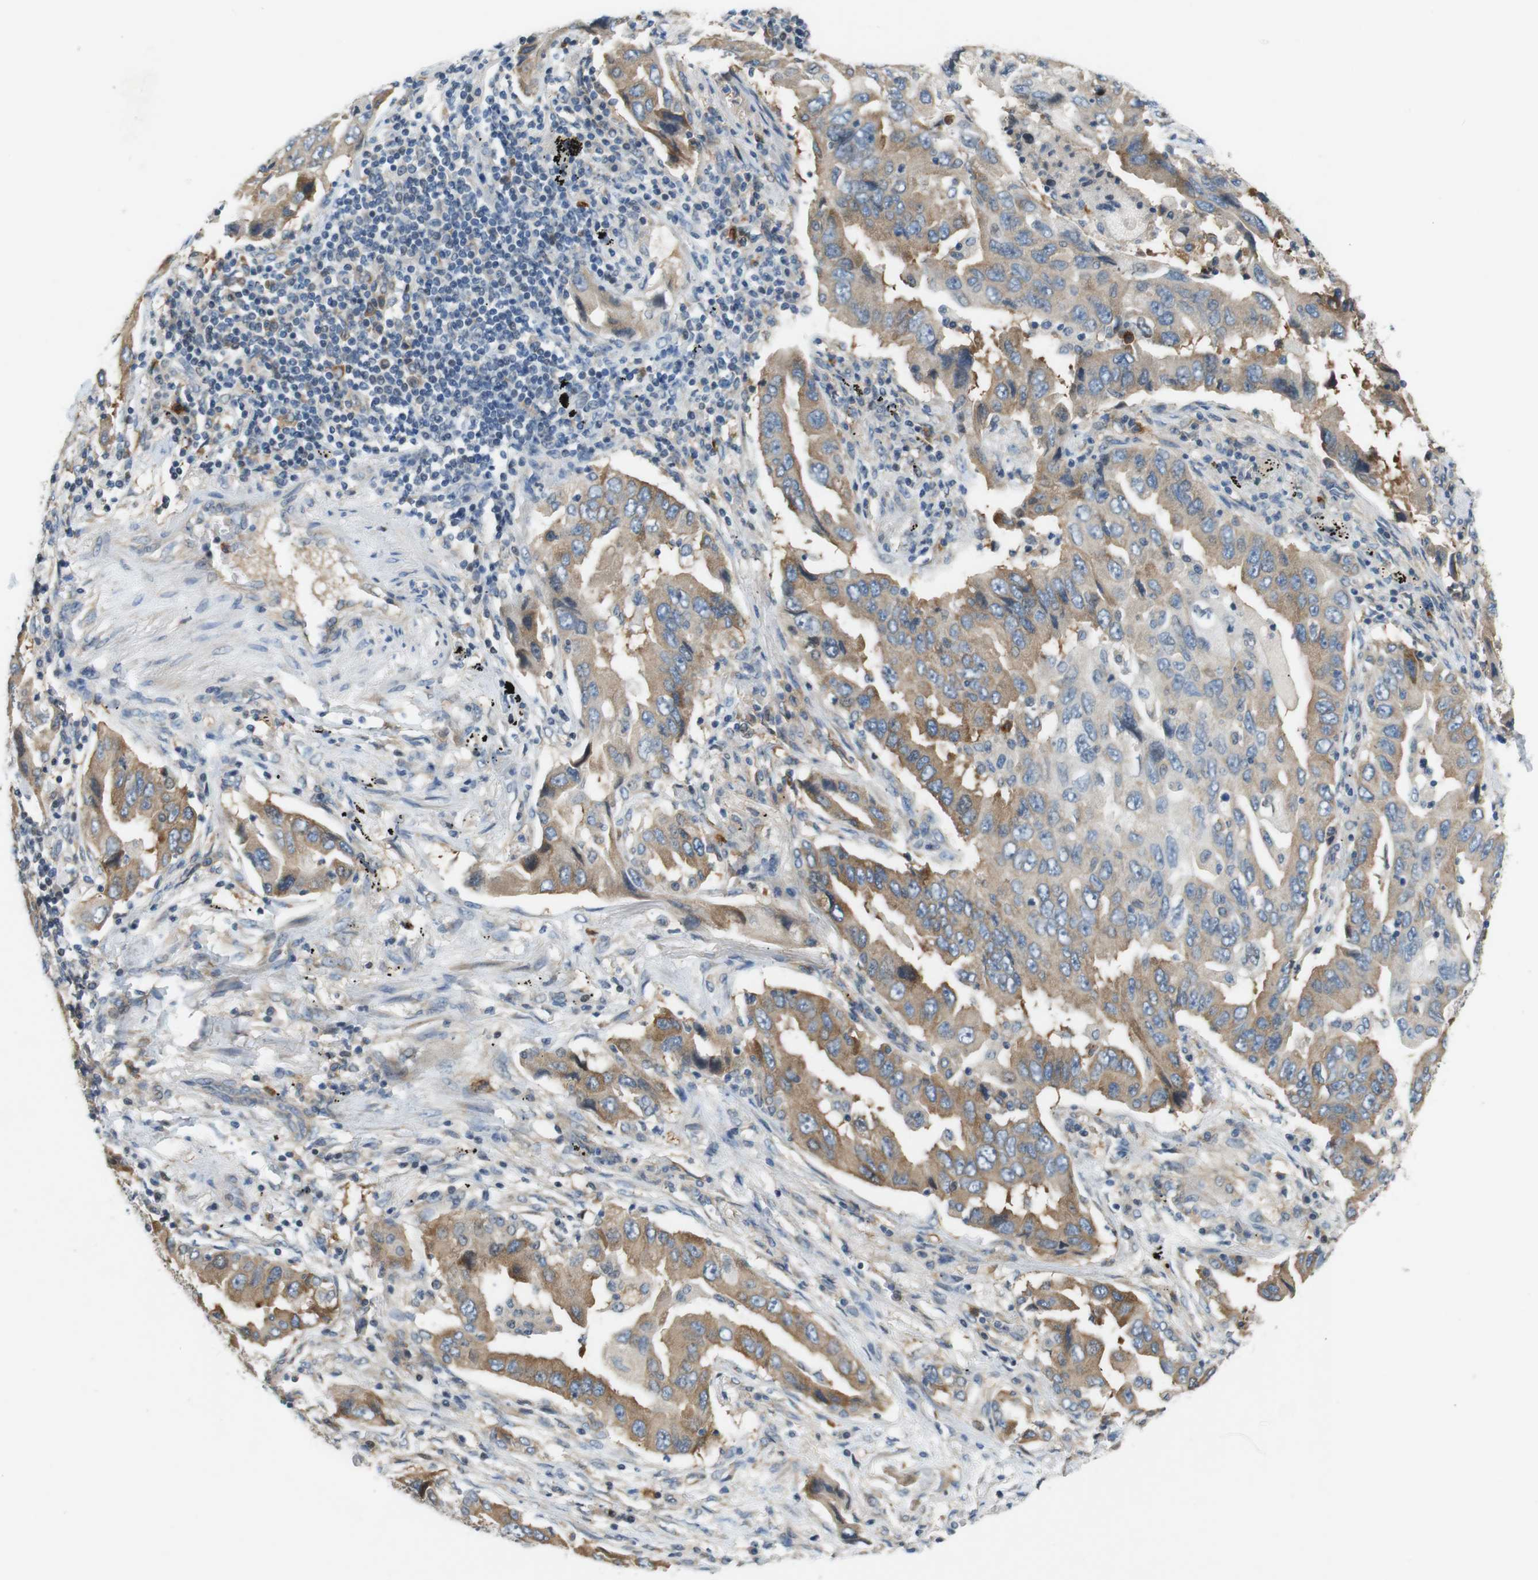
{"staining": {"intensity": "moderate", "quantity": ">75%", "location": "cytoplasmic/membranous"}, "tissue": "lung cancer", "cell_type": "Tumor cells", "image_type": "cancer", "snomed": [{"axis": "morphology", "description": "Adenocarcinoma, NOS"}, {"axis": "topography", "description": "Lung"}], "caption": "Lung adenocarcinoma stained with a brown dye reveals moderate cytoplasmic/membranous positive staining in approximately >75% of tumor cells.", "gene": "PCDH10", "patient": {"sex": "female", "age": 65}}